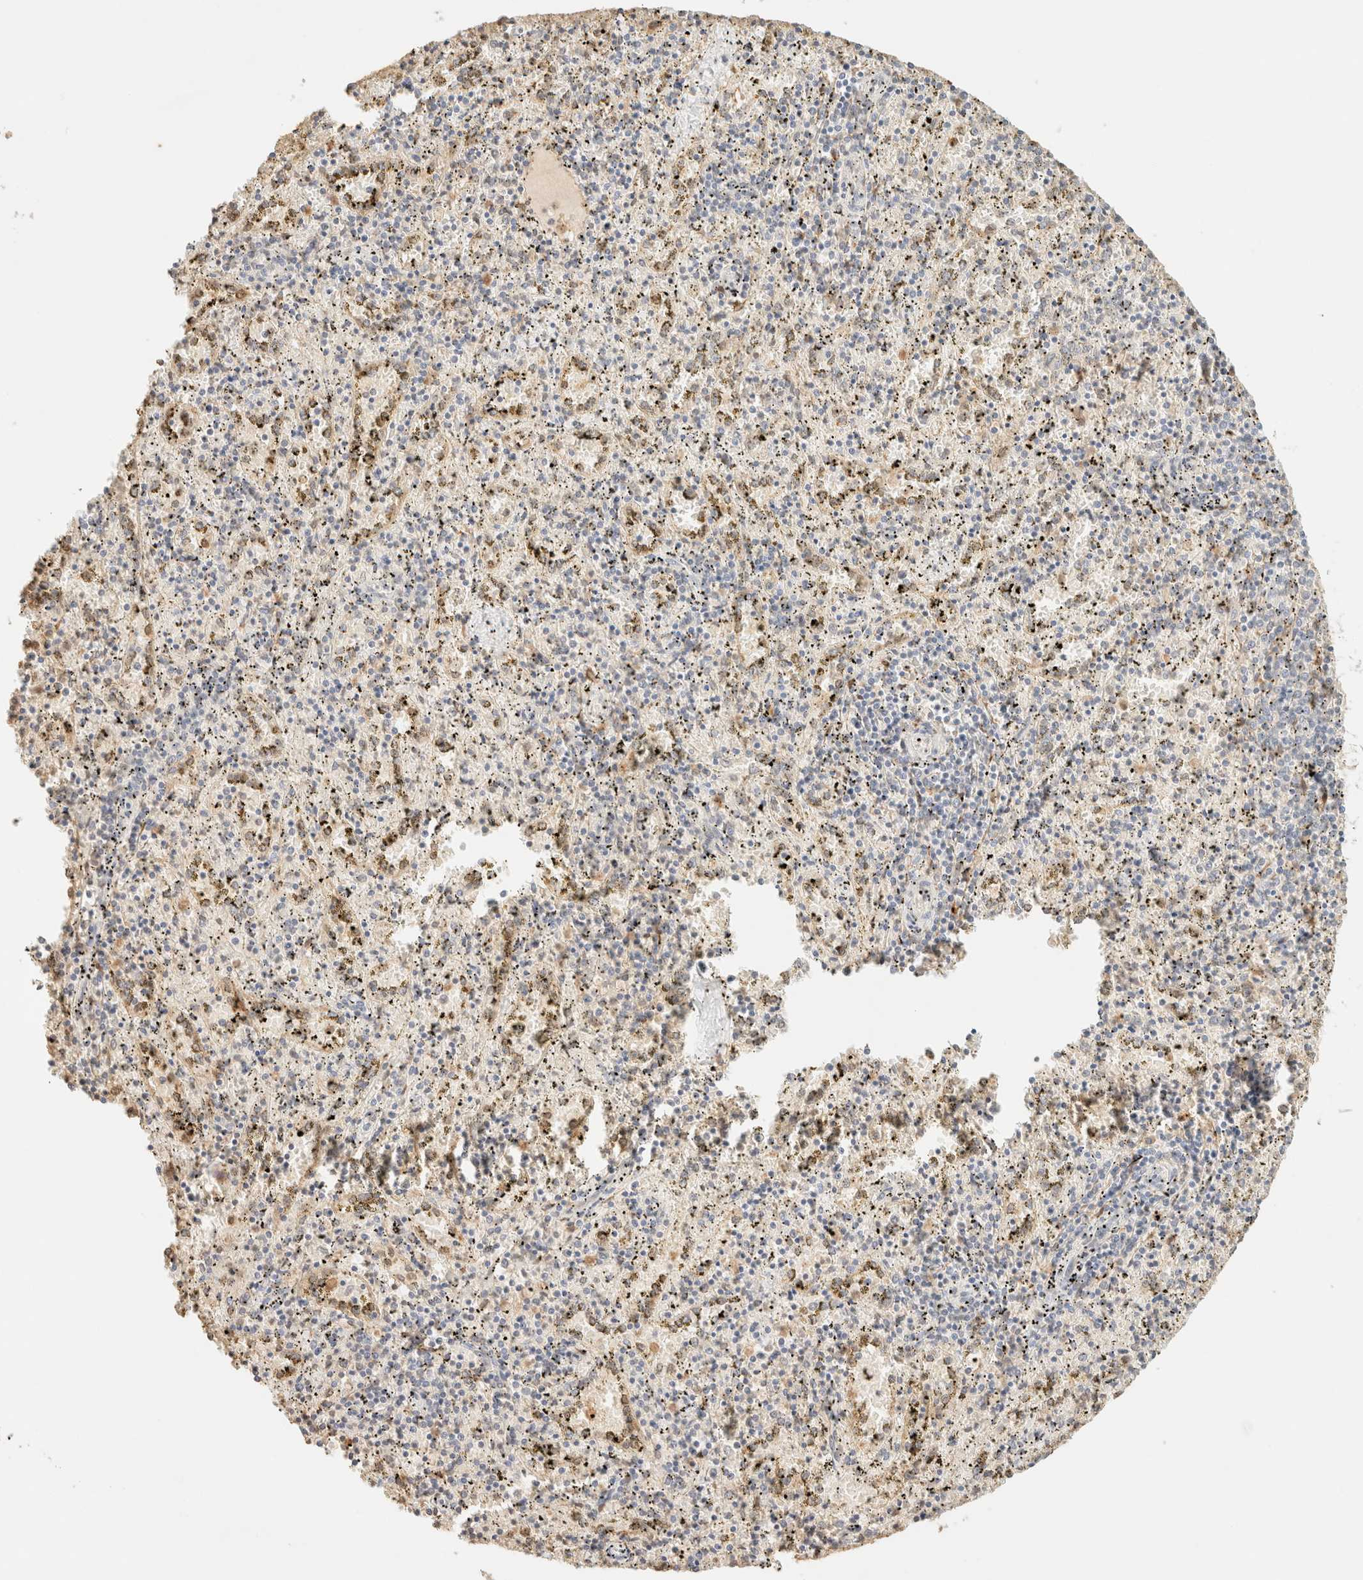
{"staining": {"intensity": "weak", "quantity": "25%-75%", "location": "nuclear"}, "tissue": "spleen", "cell_type": "Cells in red pulp", "image_type": "normal", "snomed": [{"axis": "morphology", "description": "Normal tissue, NOS"}, {"axis": "topography", "description": "Spleen"}], "caption": "Immunohistochemical staining of benign spleen exhibits weak nuclear protein staining in about 25%-75% of cells in red pulp. The staining was performed using DAB, with brown indicating positive protein expression. Nuclei are stained blue with hematoxylin.", "gene": "S100A13", "patient": {"sex": "male", "age": 11}}